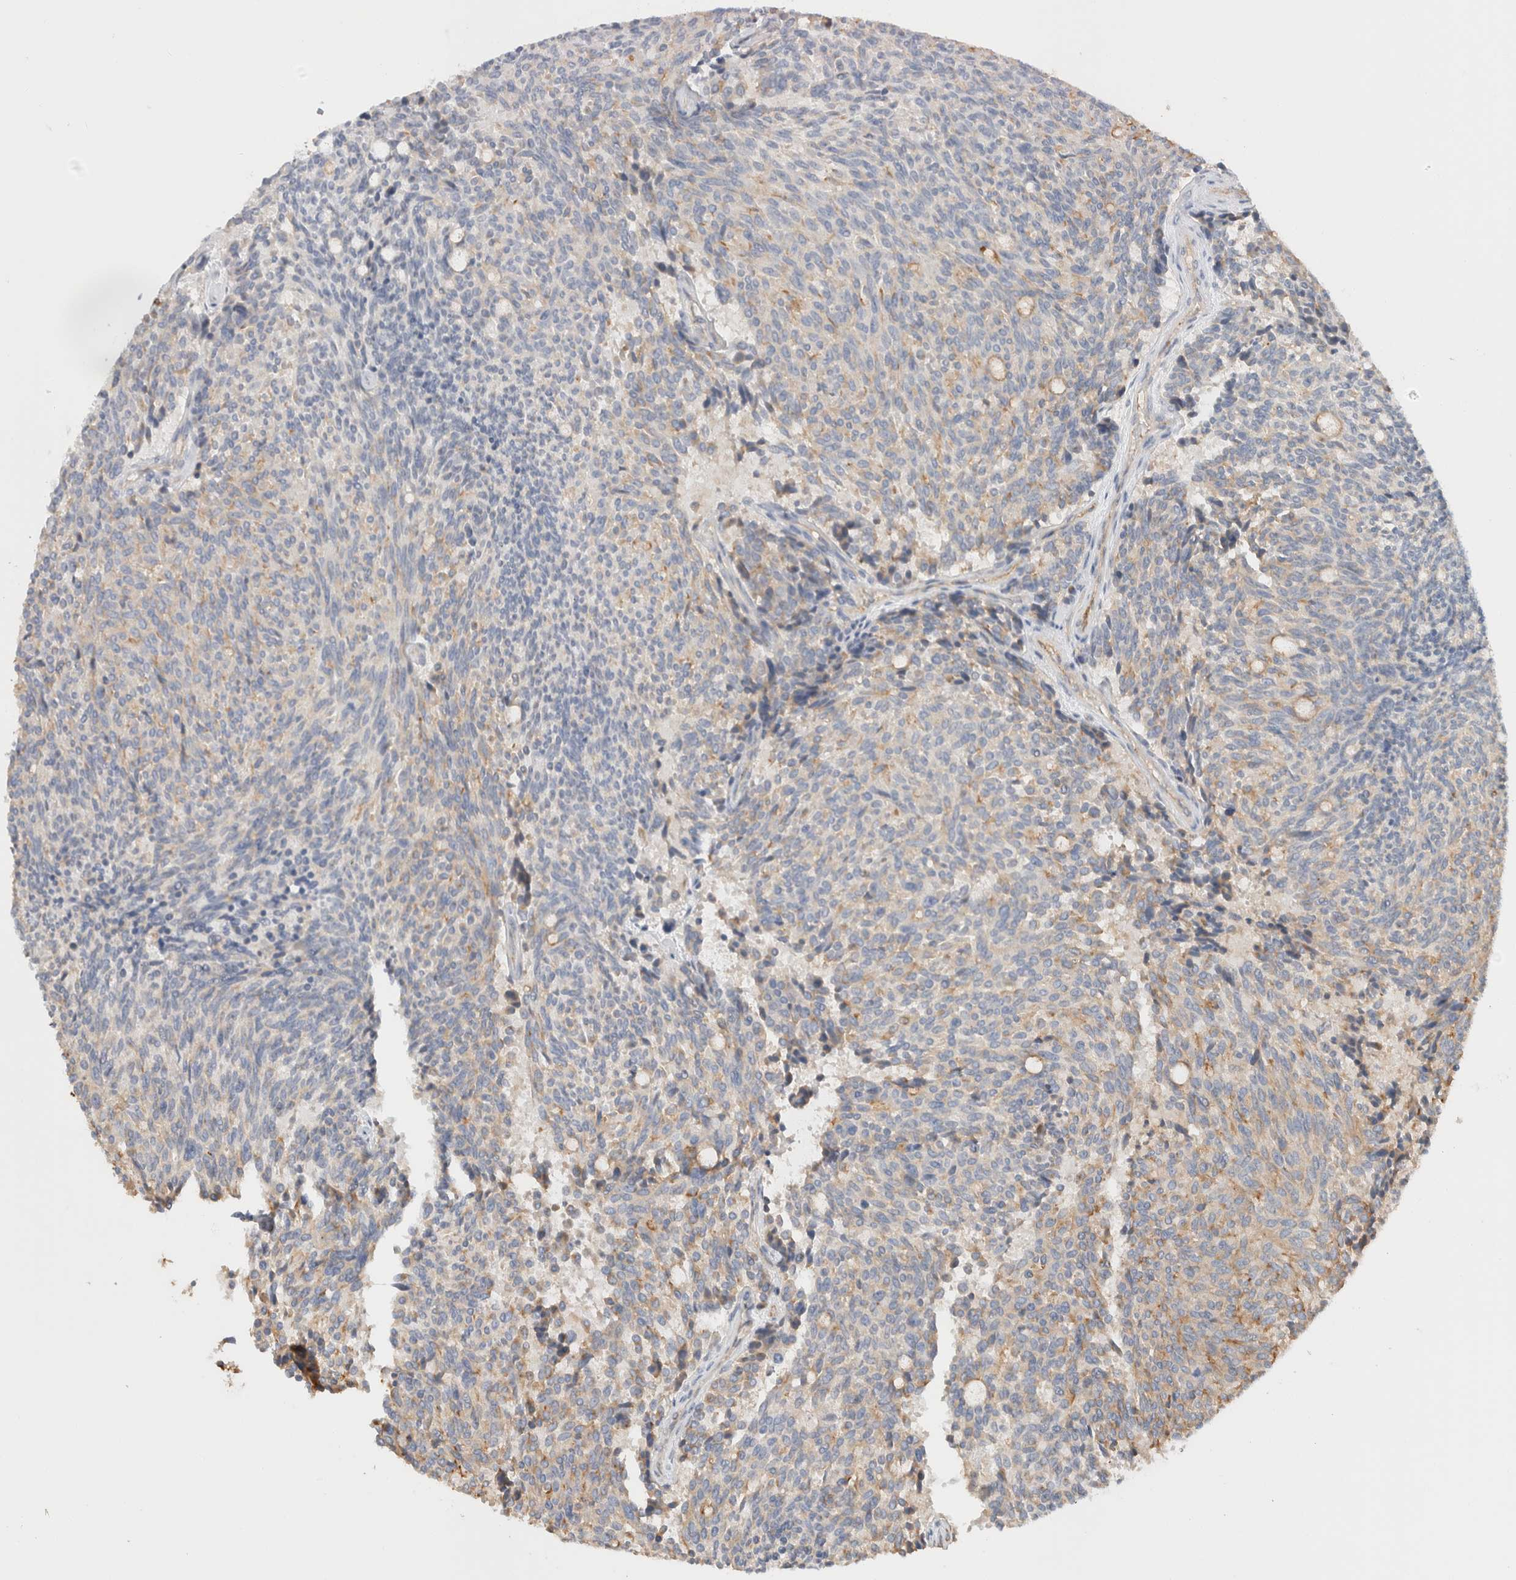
{"staining": {"intensity": "weak", "quantity": "<25%", "location": "cytoplasmic/membranous"}, "tissue": "carcinoid", "cell_type": "Tumor cells", "image_type": "cancer", "snomed": [{"axis": "morphology", "description": "Carcinoid, malignant, NOS"}, {"axis": "topography", "description": "Pancreas"}], "caption": "High power microscopy histopathology image of an immunohistochemistry histopathology image of carcinoid, revealing no significant staining in tumor cells. Brightfield microscopy of immunohistochemistry (IHC) stained with DAB (brown) and hematoxylin (blue), captured at high magnification.", "gene": "PROS1", "patient": {"sex": "female", "age": 54}}